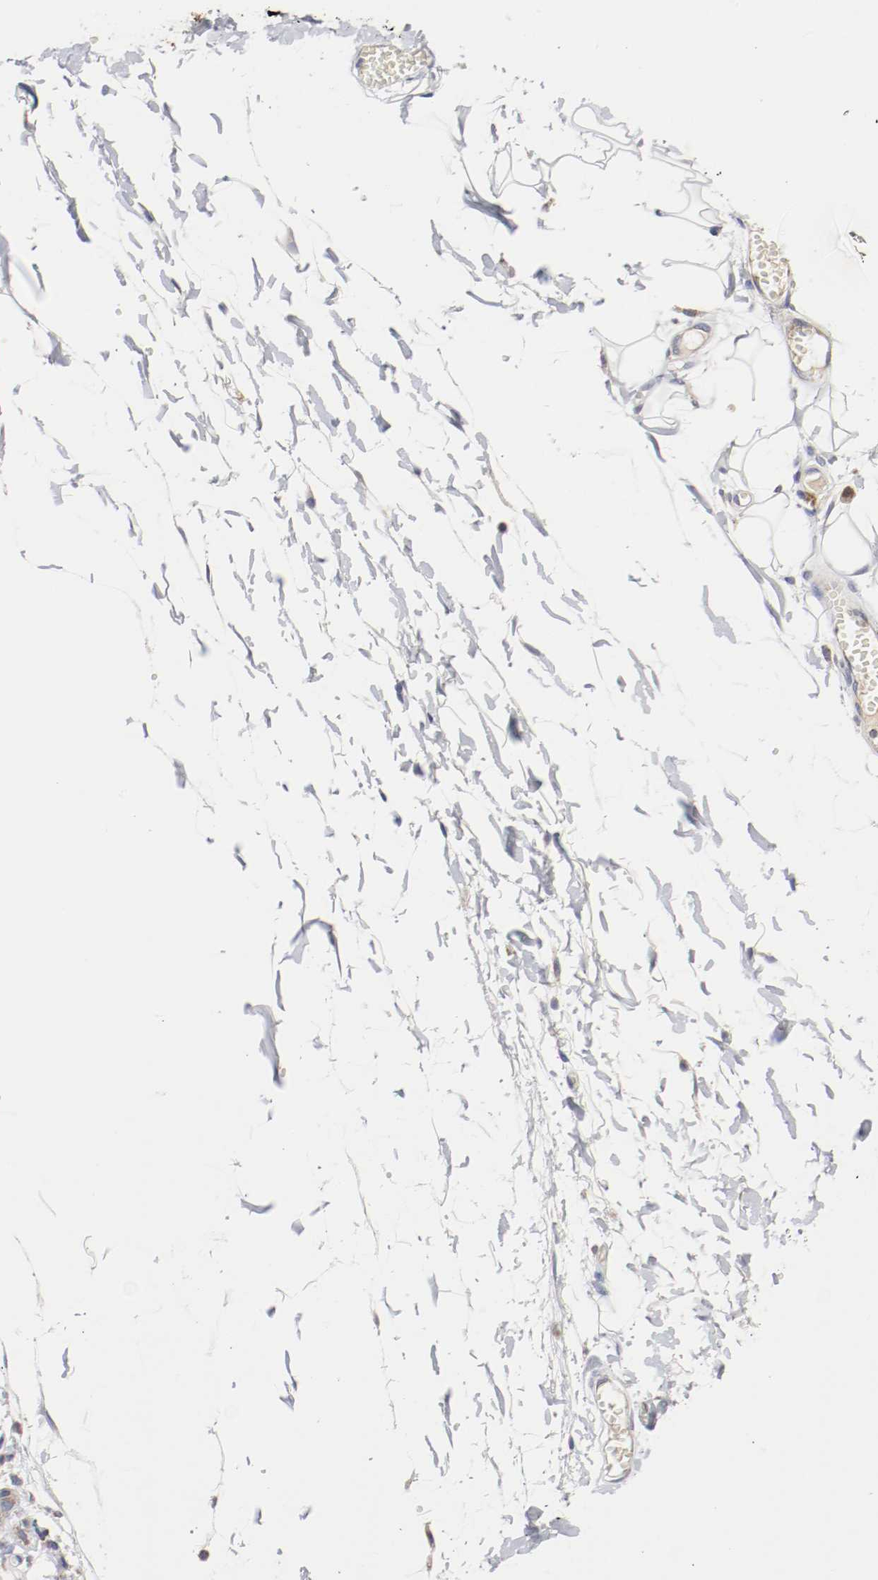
{"staining": {"intensity": "weak", "quantity": "25%-75%", "location": "cytoplasmic/membranous"}, "tissue": "adipose tissue", "cell_type": "Adipocytes", "image_type": "normal", "snomed": [{"axis": "morphology", "description": "Normal tissue, NOS"}, {"axis": "morphology", "description": "Inflammation, NOS"}, {"axis": "topography", "description": "Vascular tissue"}, {"axis": "topography", "description": "Salivary gland"}], "caption": "Approximately 25%-75% of adipocytes in normal human adipose tissue reveal weak cytoplasmic/membranous protein expression as visualized by brown immunohistochemical staining.", "gene": "AFG3L2", "patient": {"sex": "female", "age": 75}}